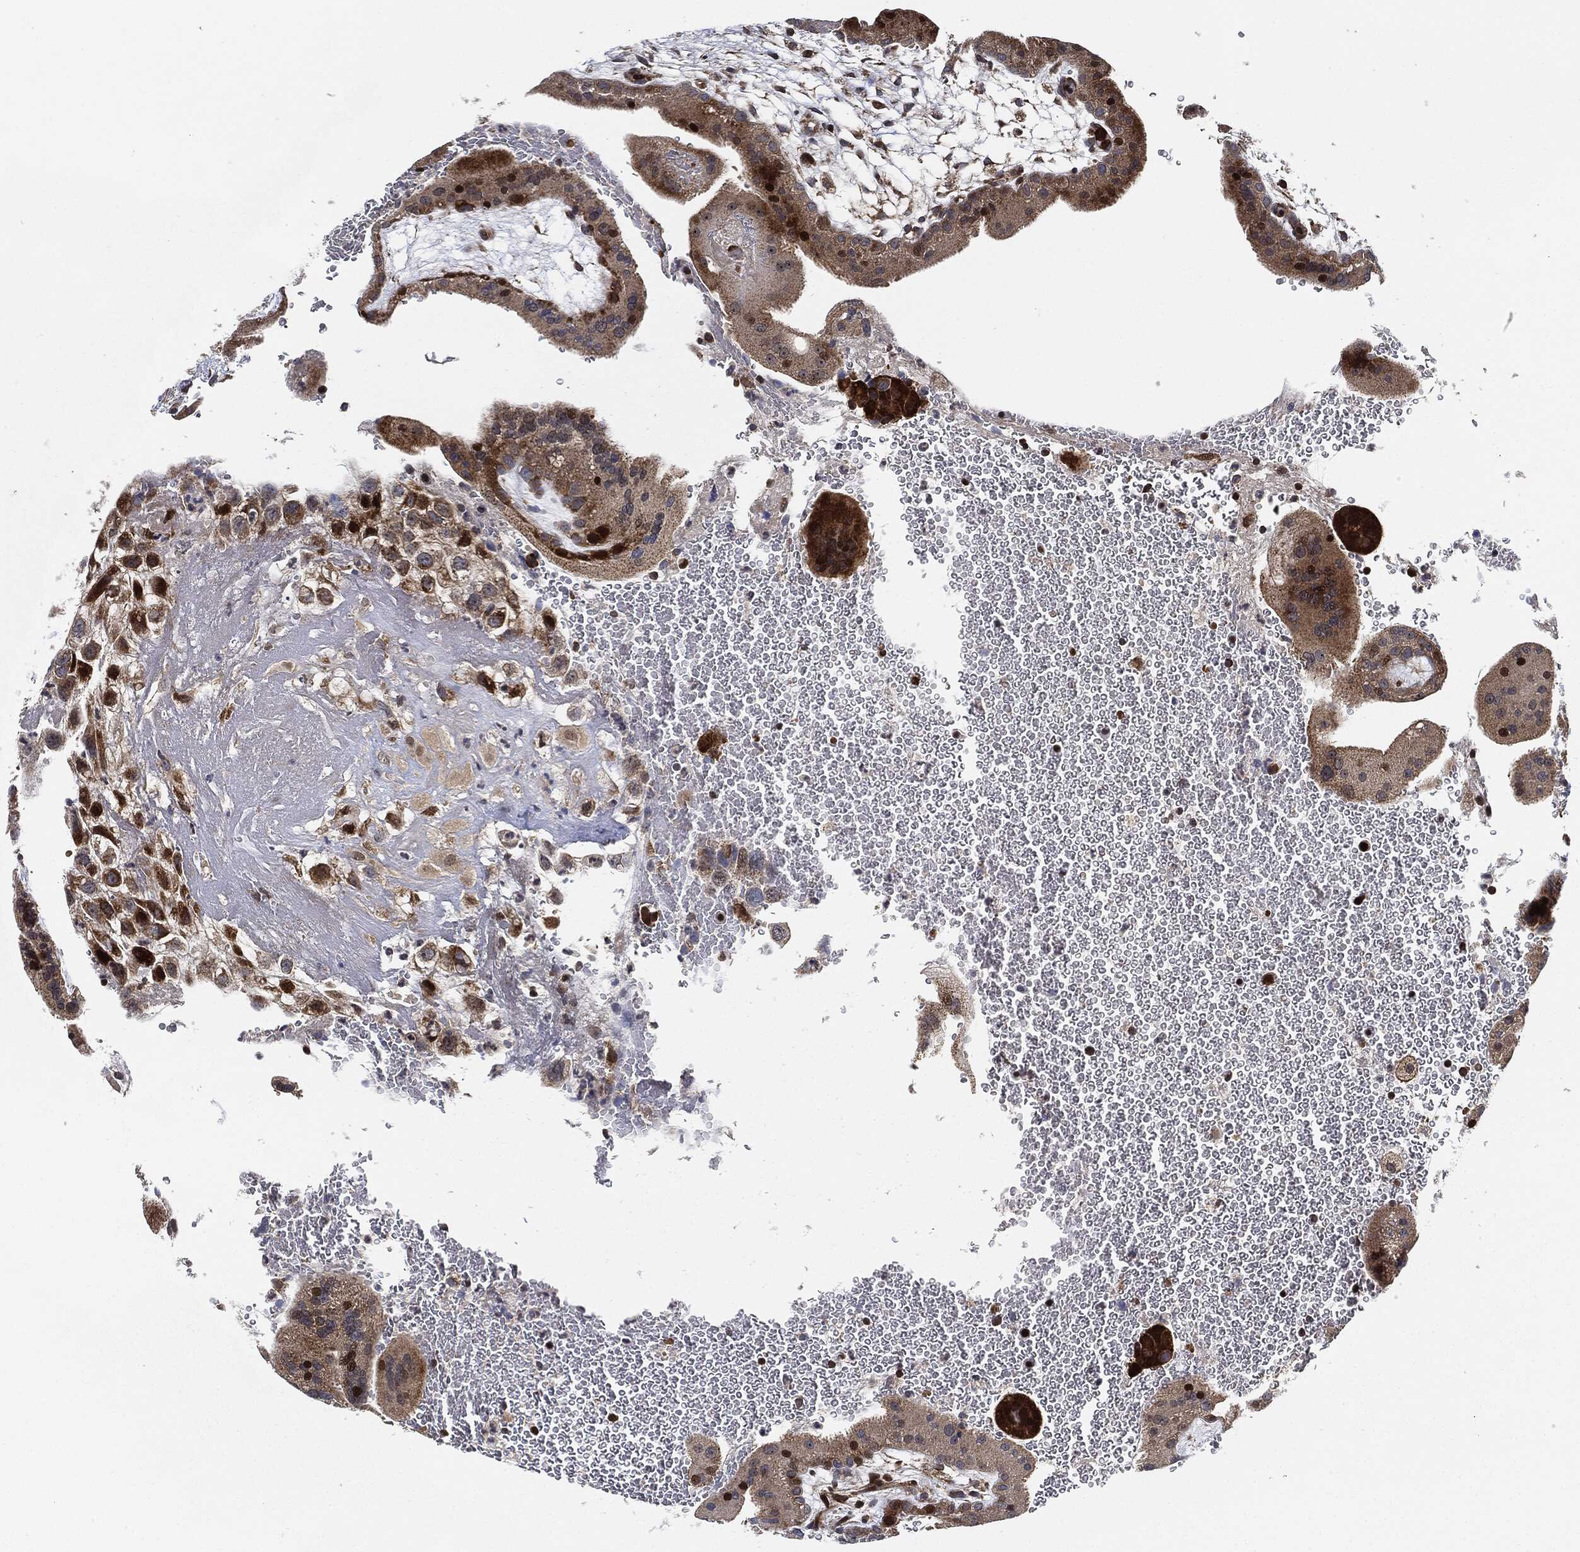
{"staining": {"intensity": "weak", "quantity": "25%-75%", "location": "cytoplasmic/membranous,nuclear"}, "tissue": "placenta", "cell_type": "Decidual cells", "image_type": "normal", "snomed": [{"axis": "morphology", "description": "Normal tissue, NOS"}, {"axis": "topography", "description": "Placenta"}], "caption": "Protein staining of benign placenta reveals weak cytoplasmic/membranous,nuclear expression in approximately 25%-75% of decidual cells.", "gene": "RNASEL", "patient": {"sex": "female", "age": 19}}